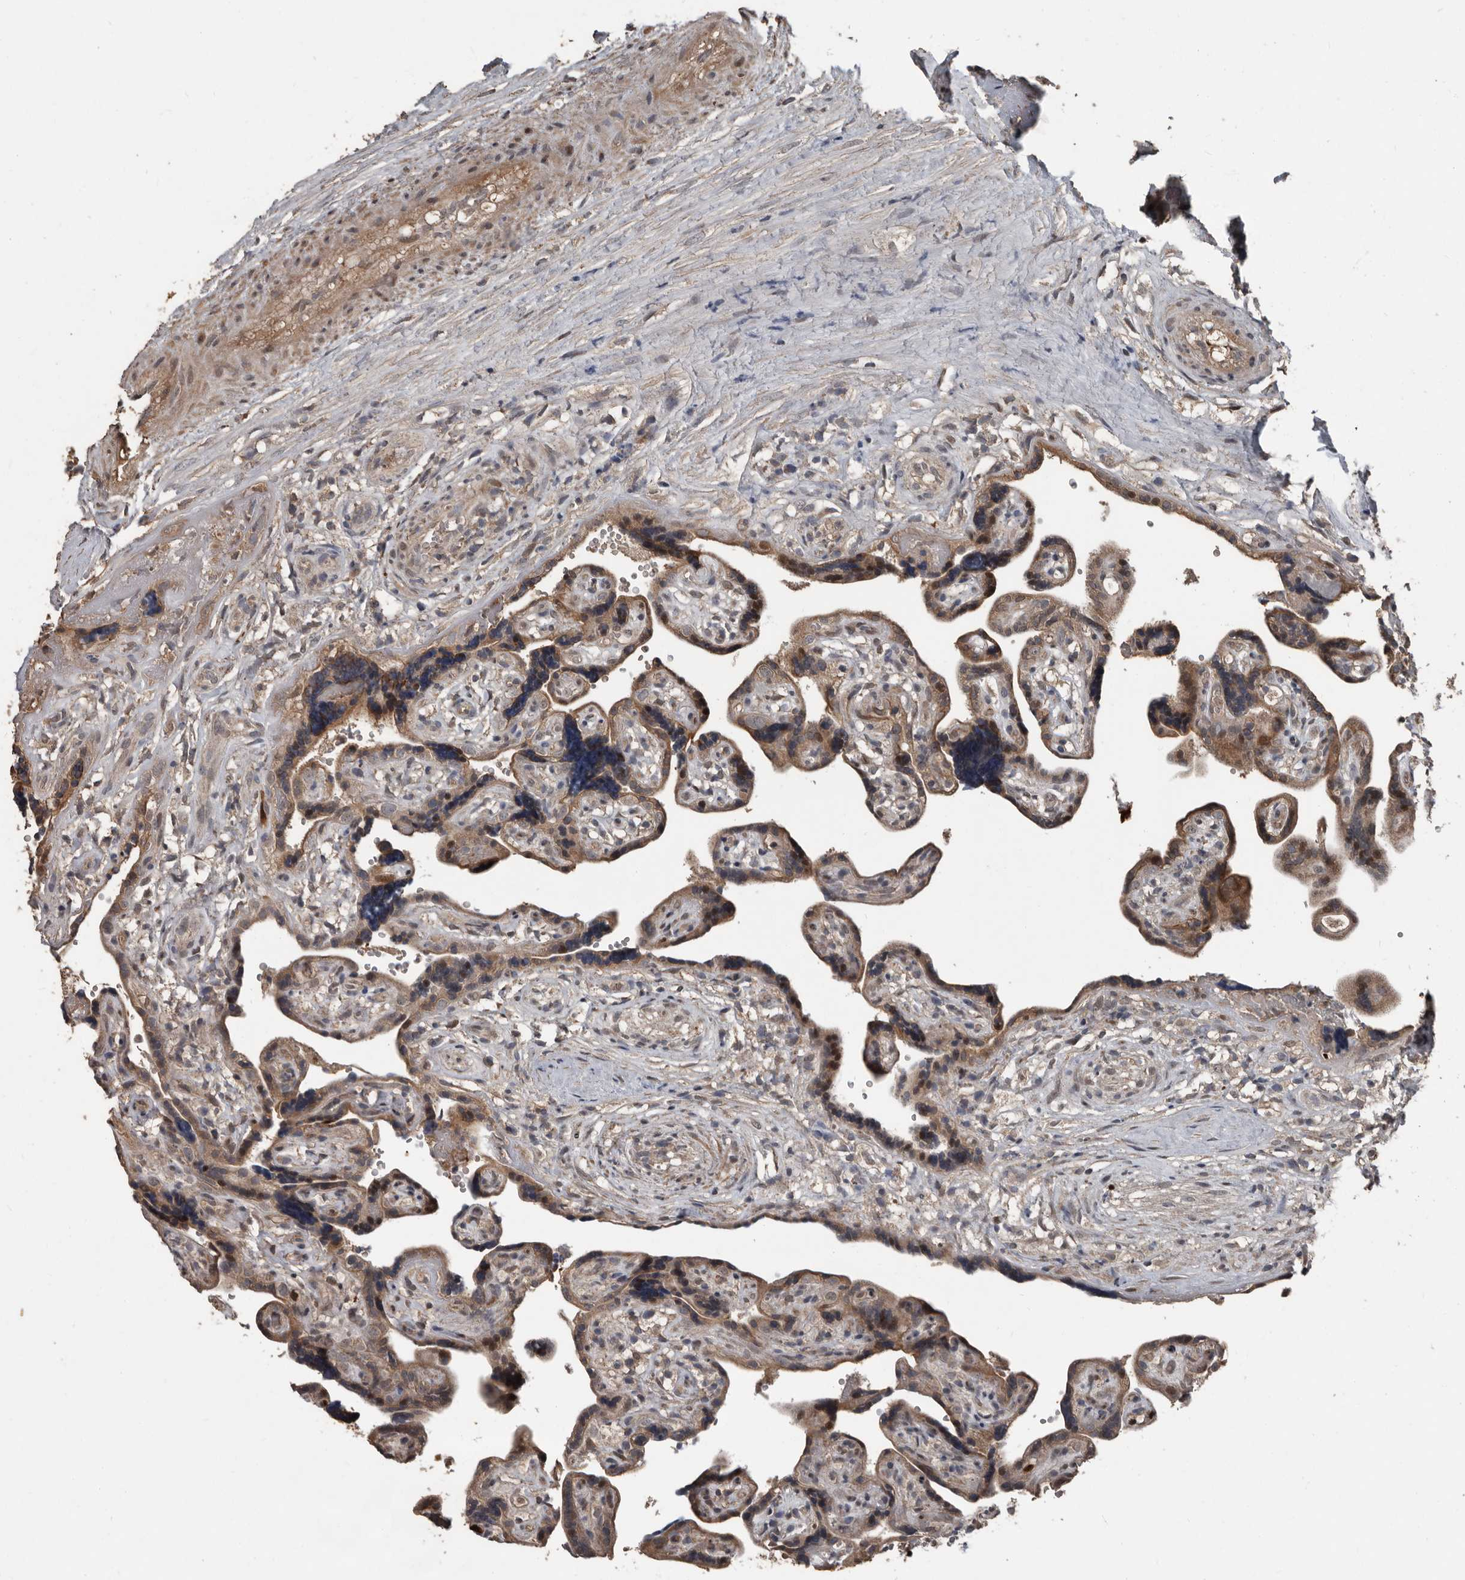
{"staining": {"intensity": "moderate", "quantity": ">75%", "location": "cytoplasmic/membranous"}, "tissue": "placenta", "cell_type": "Decidual cells", "image_type": "normal", "snomed": [{"axis": "morphology", "description": "Normal tissue, NOS"}, {"axis": "topography", "description": "Placenta"}], "caption": "This is a photomicrograph of immunohistochemistry (IHC) staining of normal placenta, which shows moderate expression in the cytoplasmic/membranous of decidual cells.", "gene": "FSBP", "patient": {"sex": "female", "age": 30}}